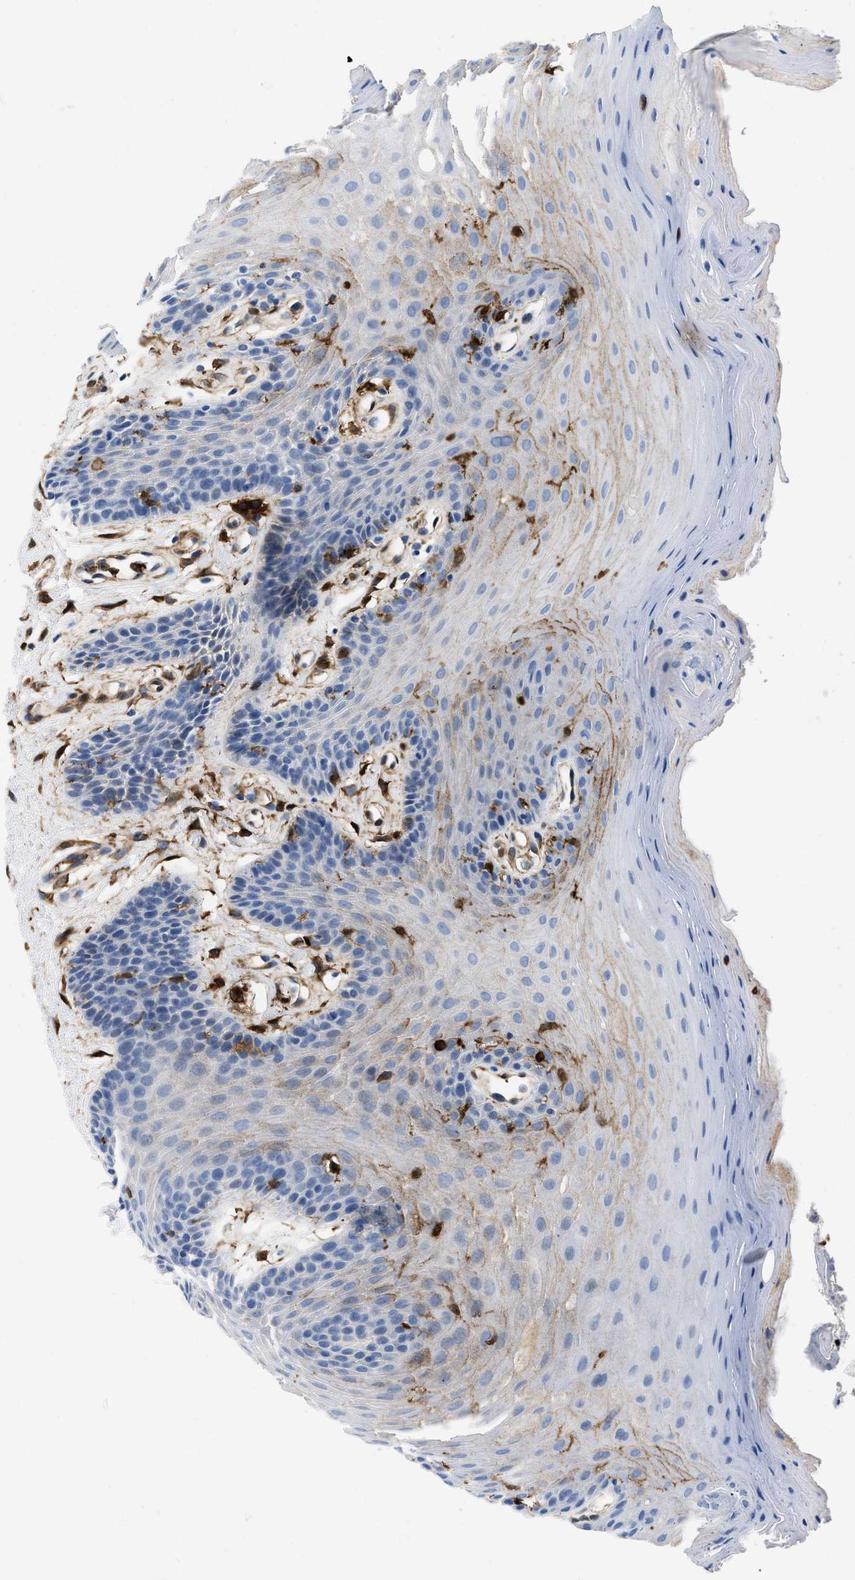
{"staining": {"intensity": "moderate", "quantity": "<25%", "location": "cytoplasmic/membranous"}, "tissue": "oral mucosa", "cell_type": "Squamous epithelial cells", "image_type": "normal", "snomed": [{"axis": "morphology", "description": "Normal tissue, NOS"}, {"axis": "morphology", "description": "Squamous cell carcinoma, NOS"}, {"axis": "topography", "description": "Skeletal muscle"}, {"axis": "topography", "description": "Adipose tissue"}, {"axis": "topography", "description": "Vascular tissue"}, {"axis": "topography", "description": "Oral tissue"}, {"axis": "topography", "description": "Peripheral nerve tissue"}, {"axis": "topography", "description": "Head-Neck"}], "caption": "A high-resolution image shows immunohistochemistry staining of unremarkable oral mucosa, which reveals moderate cytoplasmic/membranous positivity in approximately <25% of squamous epithelial cells. (Stains: DAB (3,3'-diaminobenzidine) in brown, nuclei in blue, Microscopy: brightfield microscopy at high magnification).", "gene": "GSN", "patient": {"sex": "male", "age": 71}}